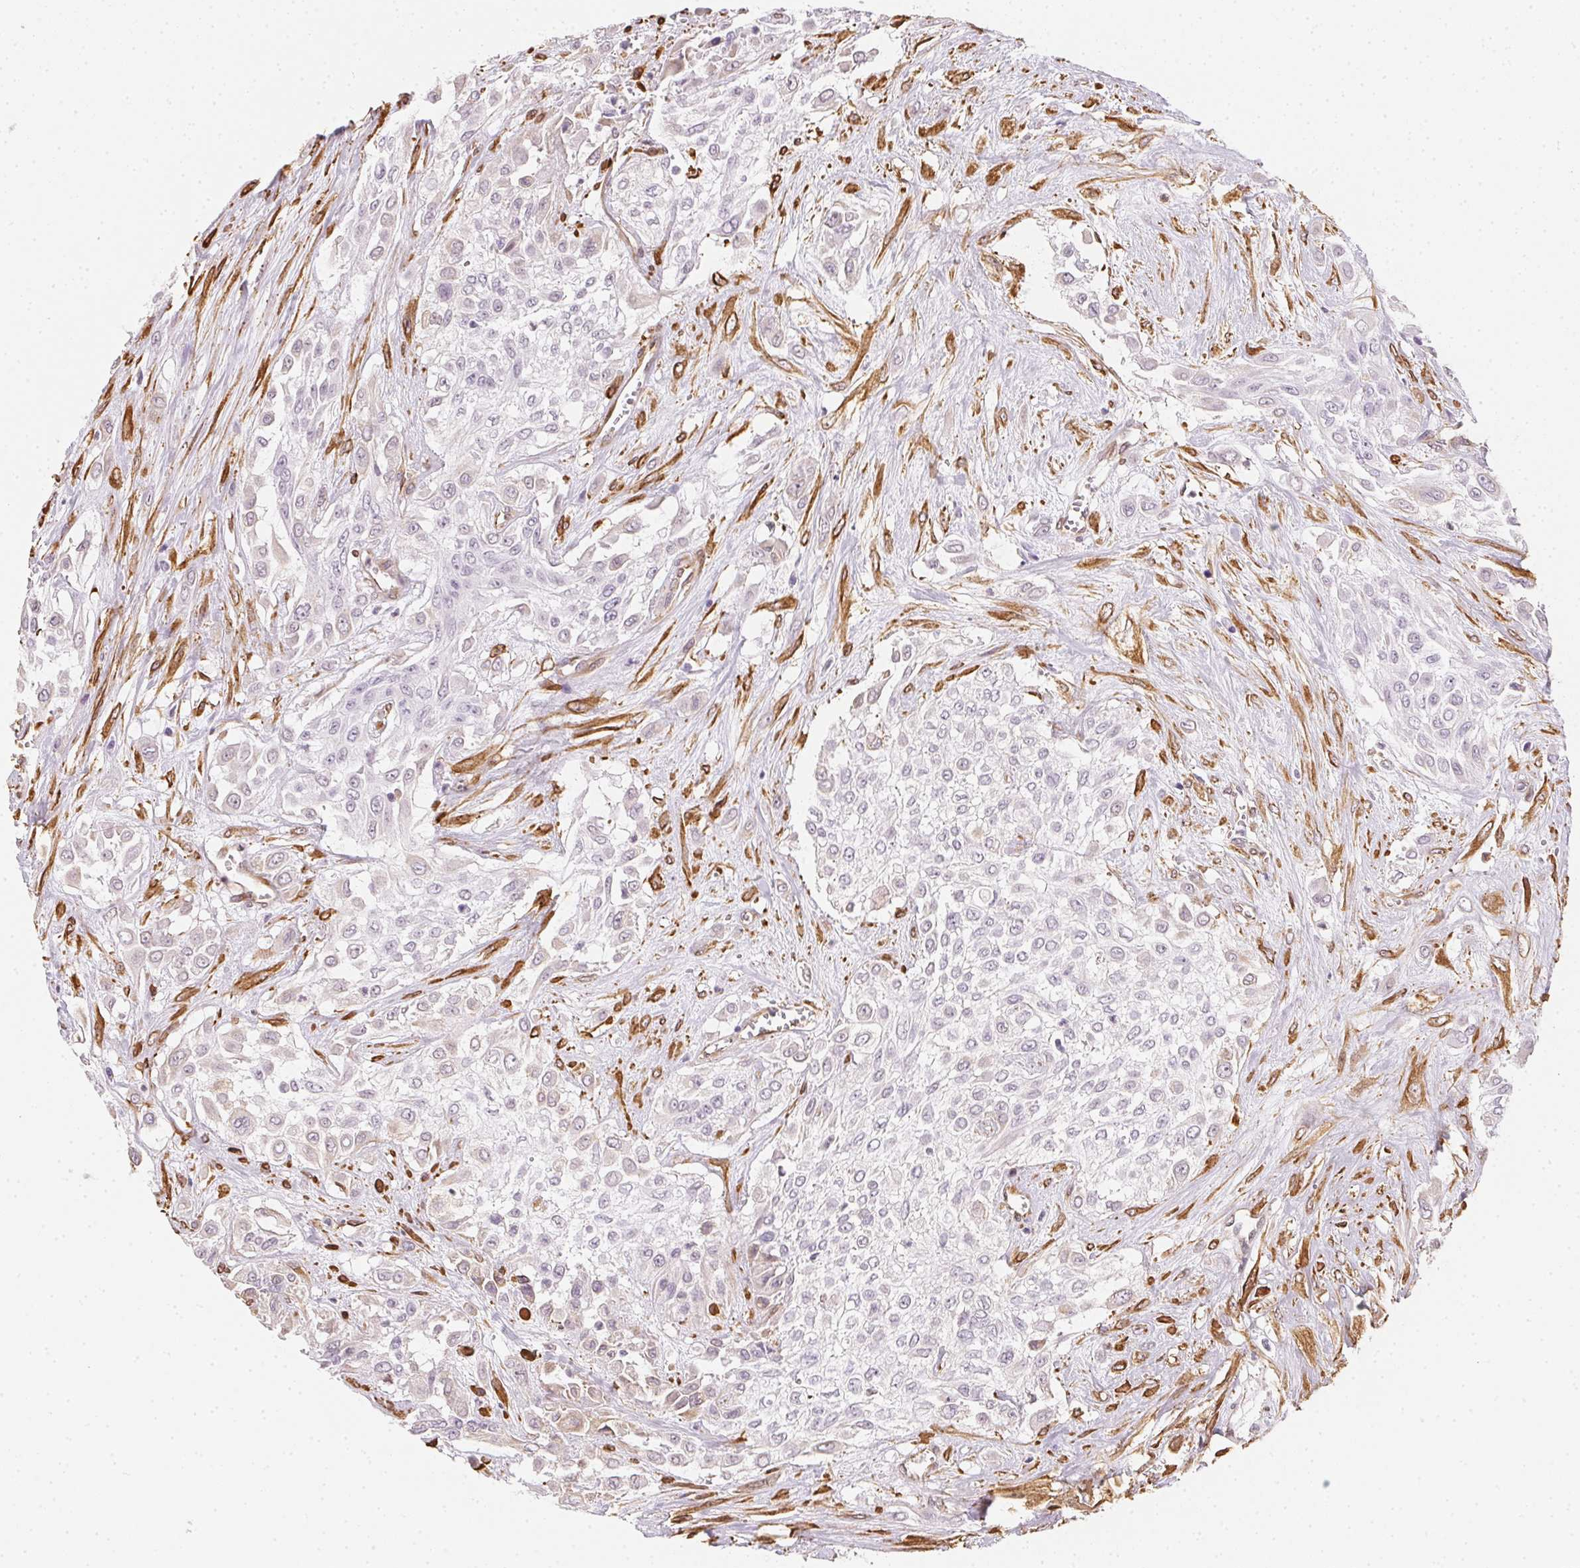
{"staining": {"intensity": "negative", "quantity": "none", "location": "none"}, "tissue": "urothelial cancer", "cell_type": "Tumor cells", "image_type": "cancer", "snomed": [{"axis": "morphology", "description": "Urothelial carcinoma, High grade"}, {"axis": "topography", "description": "Urinary bladder"}], "caption": "Immunohistochemistry of human urothelial cancer exhibits no staining in tumor cells.", "gene": "RSBN1", "patient": {"sex": "male", "age": 57}}